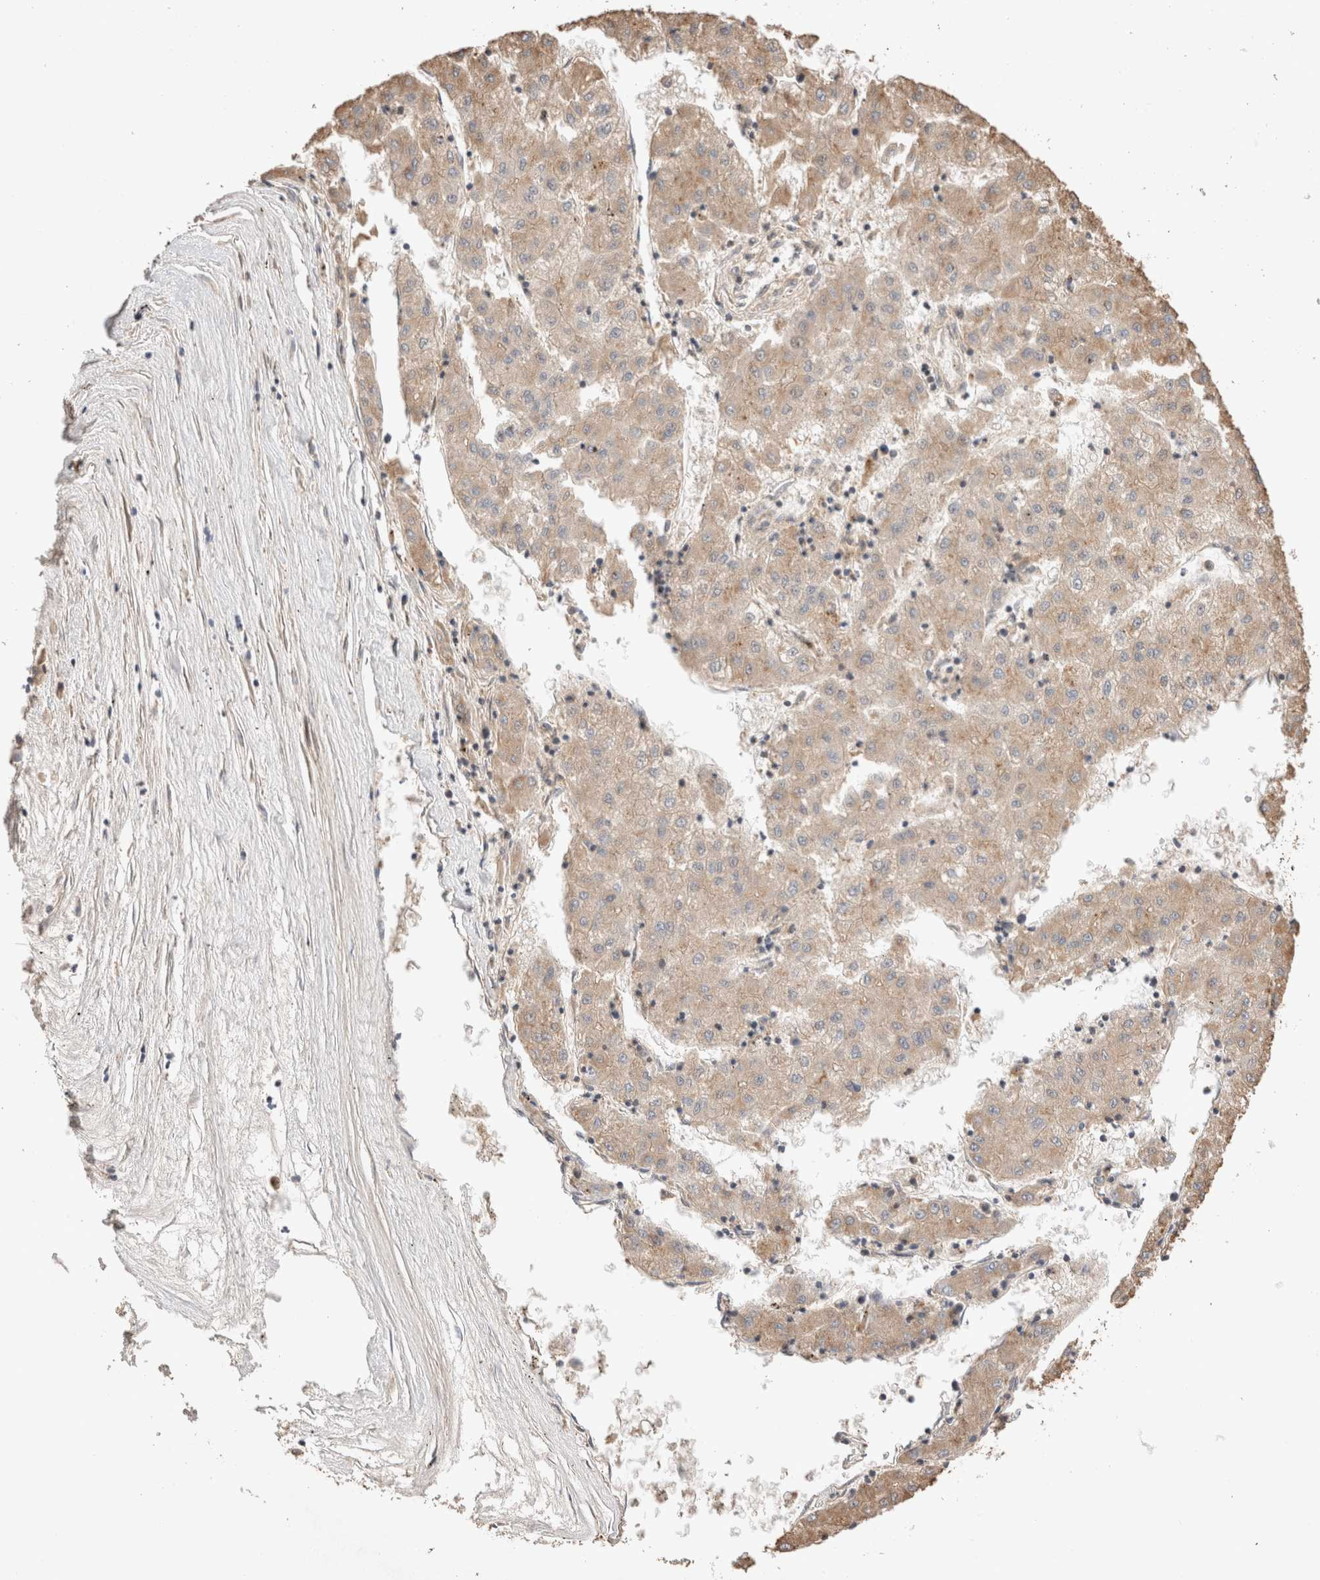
{"staining": {"intensity": "weak", "quantity": ">75%", "location": "cytoplasmic/membranous"}, "tissue": "liver cancer", "cell_type": "Tumor cells", "image_type": "cancer", "snomed": [{"axis": "morphology", "description": "Carcinoma, Hepatocellular, NOS"}, {"axis": "topography", "description": "Liver"}], "caption": "Protein analysis of liver hepatocellular carcinoma tissue displays weak cytoplasmic/membranous expression in about >75% of tumor cells.", "gene": "VPS28", "patient": {"sex": "male", "age": 72}}